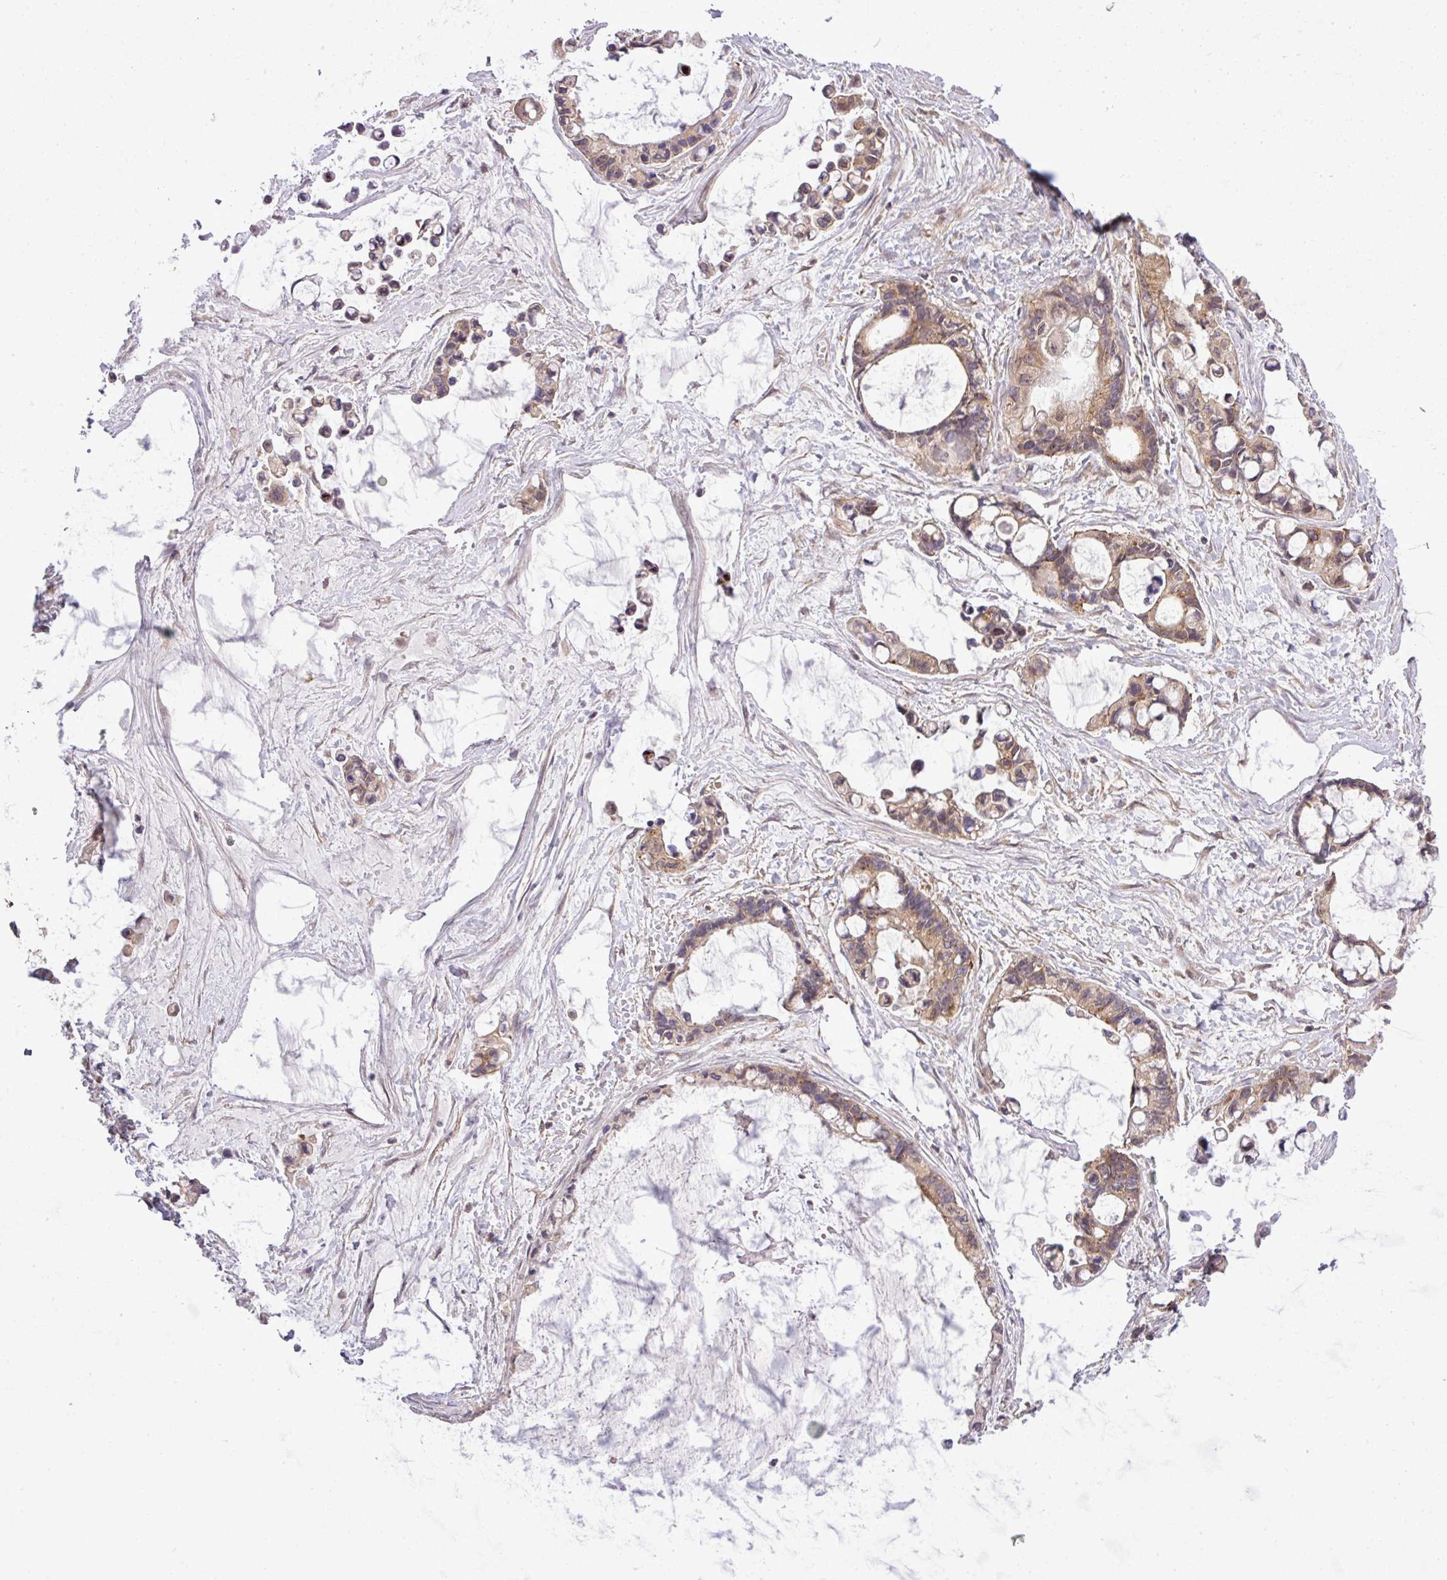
{"staining": {"intensity": "weak", "quantity": ">75%", "location": "cytoplasmic/membranous"}, "tissue": "ovarian cancer", "cell_type": "Tumor cells", "image_type": "cancer", "snomed": [{"axis": "morphology", "description": "Cystadenocarcinoma, mucinous, NOS"}, {"axis": "topography", "description": "Ovary"}], "caption": "A photomicrograph showing weak cytoplasmic/membranous positivity in approximately >75% of tumor cells in ovarian mucinous cystadenocarcinoma, as visualized by brown immunohistochemical staining.", "gene": "FAM222B", "patient": {"sex": "female", "age": 63}}